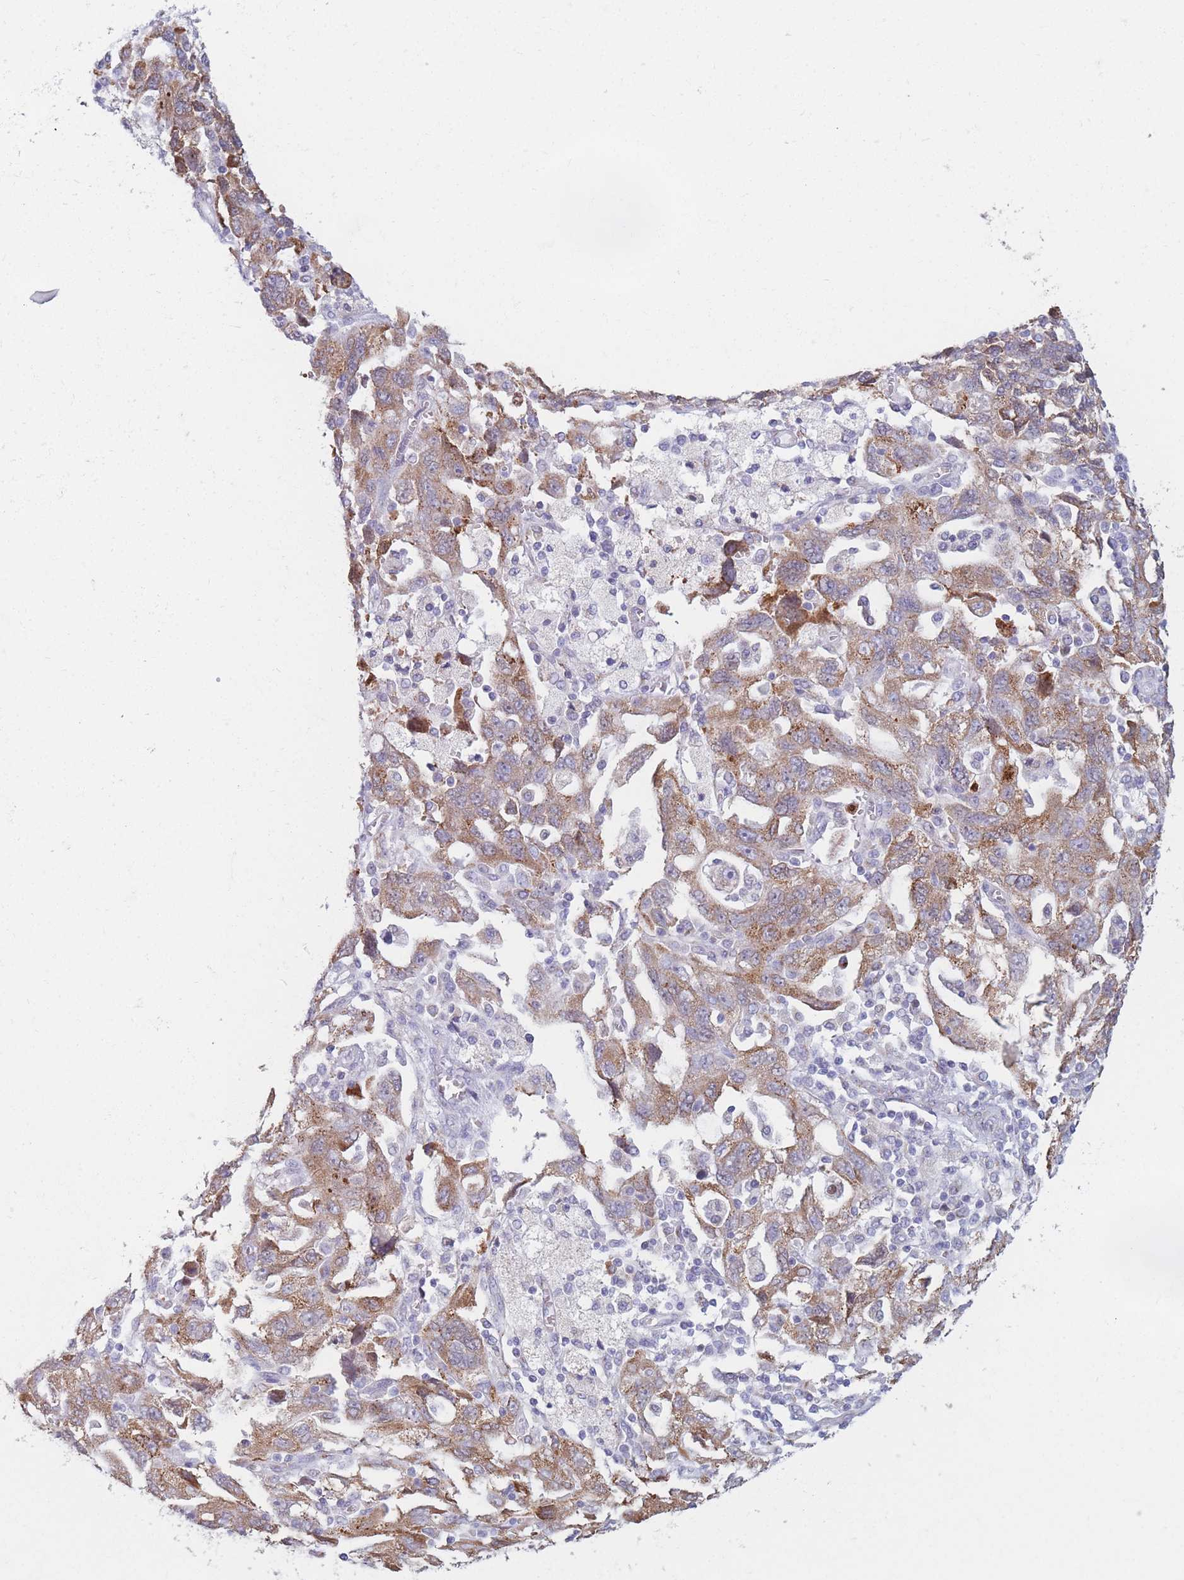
{"staining": {"intensity": "moderate", "quantity": ">75%", "location": "cytoplasmic/membranous"}, "tissue": "ovarian cancer", "cell_type": "Tumor cells", "image_type": "cancer", "snomed": [{"axis": "morphology", "description": "Carcinoma, NOS"}, {"axis": "morphology", "description": "Cystadenocarcinoma, serous, NOS"}, {"axis": "topography", "description": "Ovary"}], "caption": "The micrograph demonstrates staining of ovarian carcinoma, revealing moderate cytoplasmic/membranous protein expression (brown color) within tumor cells.", "gene": "MRPL30", "patient": {"sex": "female", "age": 69}}